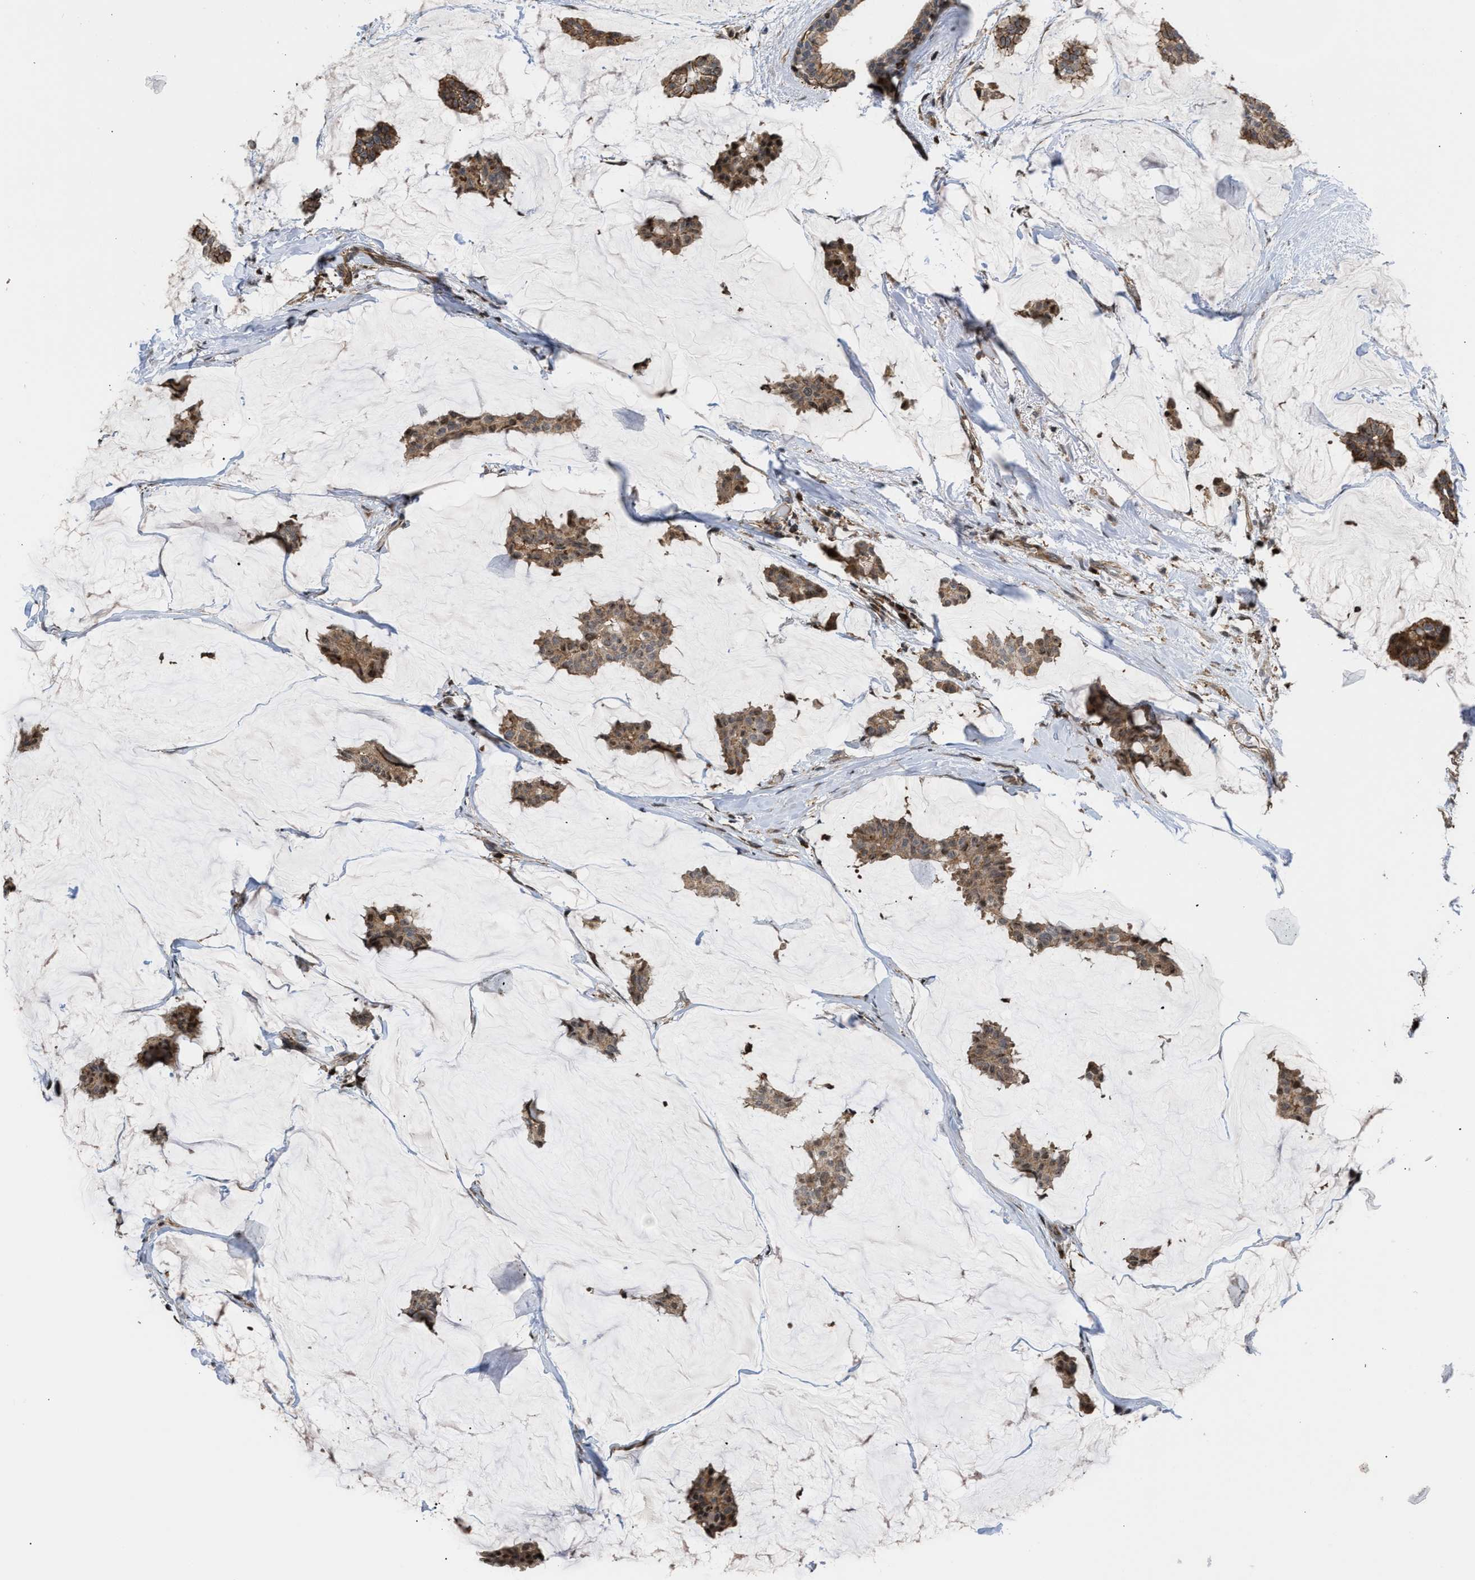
{"staining": {"intensity": "weak", "quantity": ">75%", "location": "cytoplasmic/membranous"}, "tissue": "breast cancer", "cell_type": "Tumor cells", "image_type": "cancer", "snomed": [{"axis": "morphology", "description": "Duct carcinoma"}, {"axis": "topography", "description": "Breast"}], "caption": "Breast cancer was stained to show a protein in brown. There is low levels of weak cytoplasmic/membranous expression in about >75% of tumor cells.", "gene": "STAU2", "patient": {"sex": "female", "age": 93}}